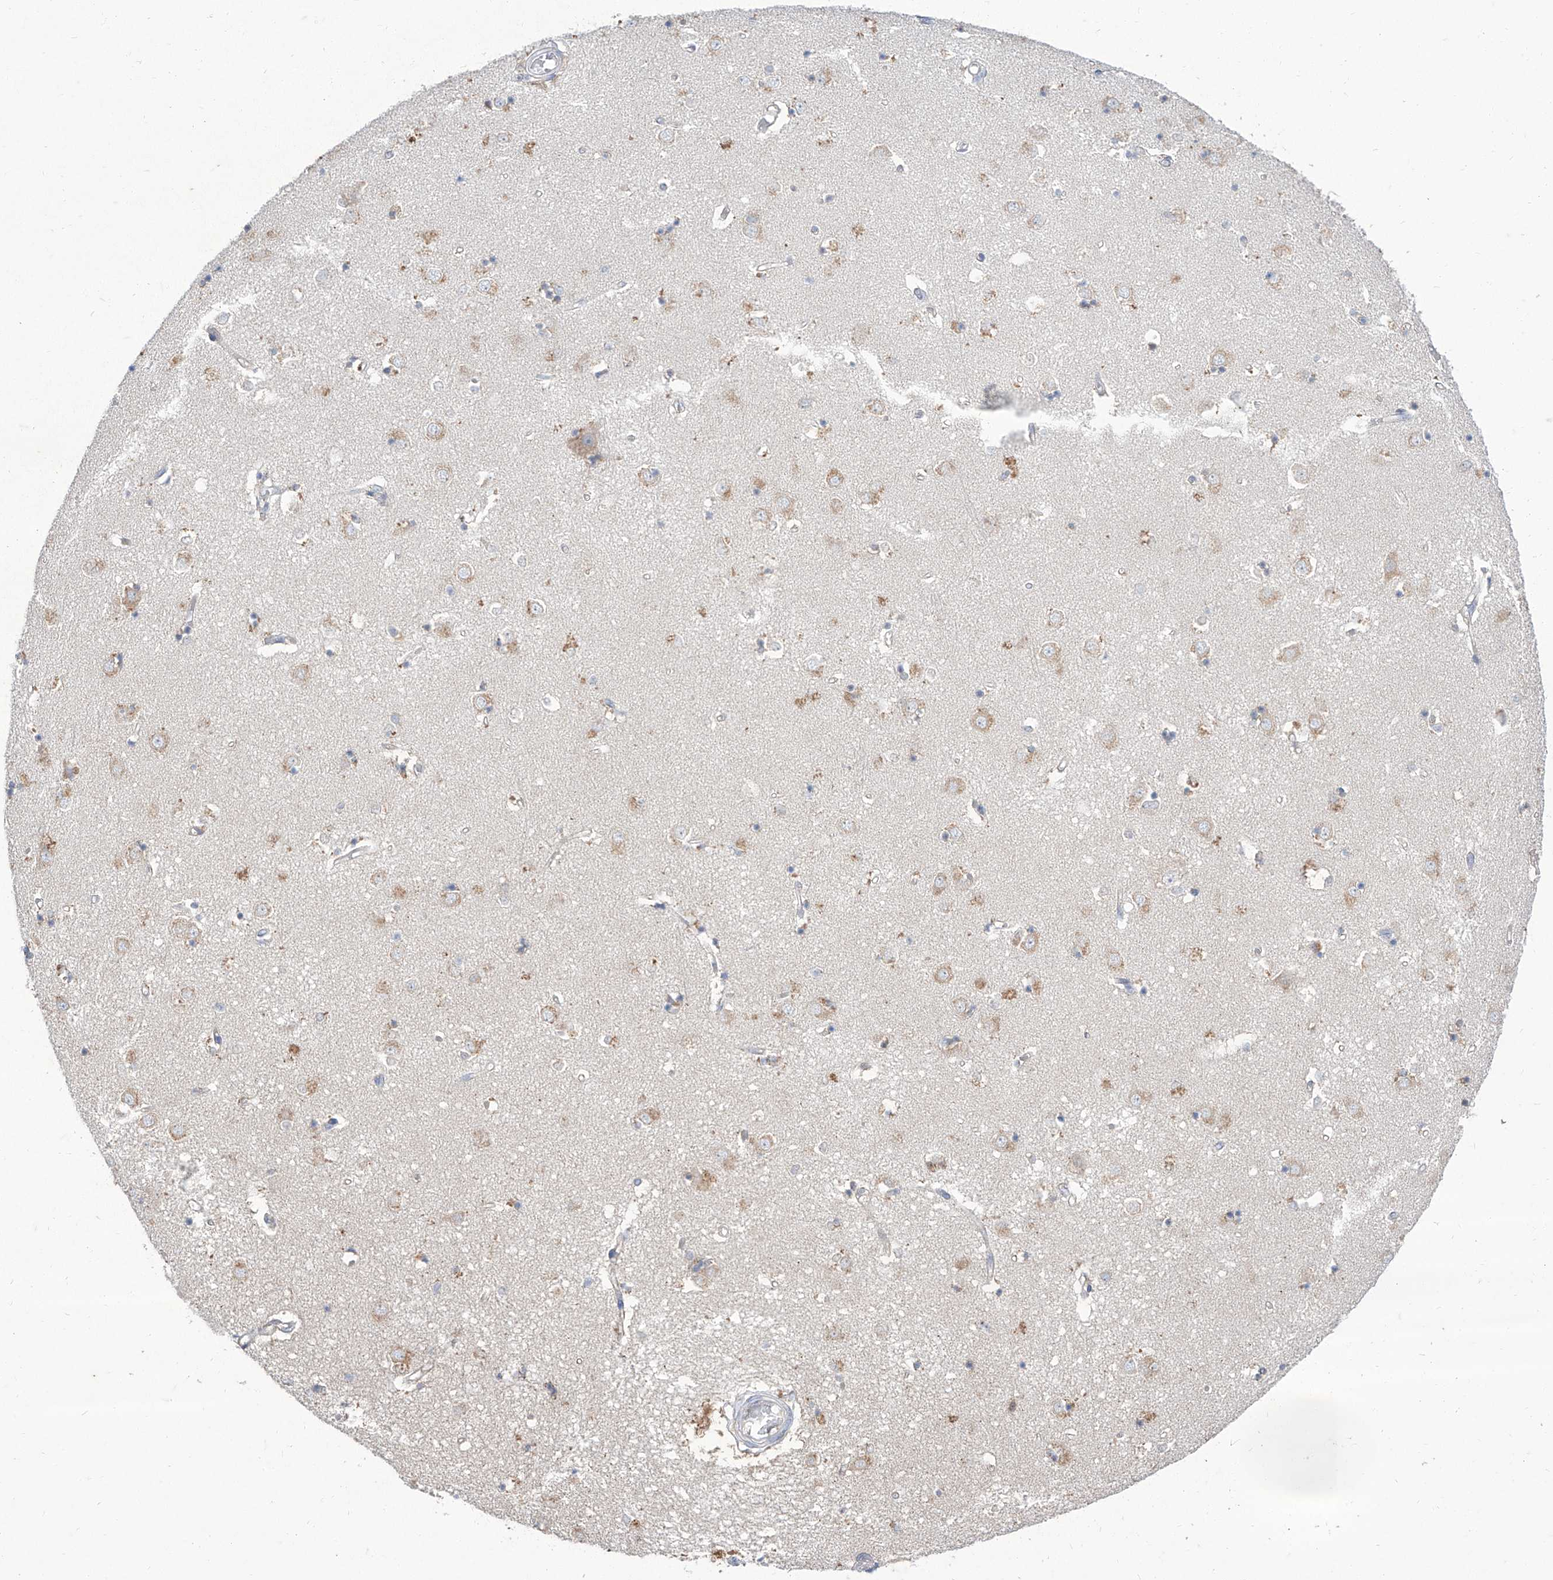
{"staining": {"intensity": "moderate", "quantity": "<25%", "location": "cytoplasmic/membranous"}, "tissue": "caudate", "cell_type": "Glial cells", "image_type": "normal", "snomed": [{"axis": "morphology", "description": "Normal tissue, NOS"}, {"axis": "topography", "description": "Lateral ventricle wall"}], "caption": "This photomicrograph exhibits IHC staining of benign human caudate, with low moderate cytoplasmic/membranous positivity in approximately <25% of glial cells.", "gene": "BROX", "patient": {"sex": "male", "age": 45}}